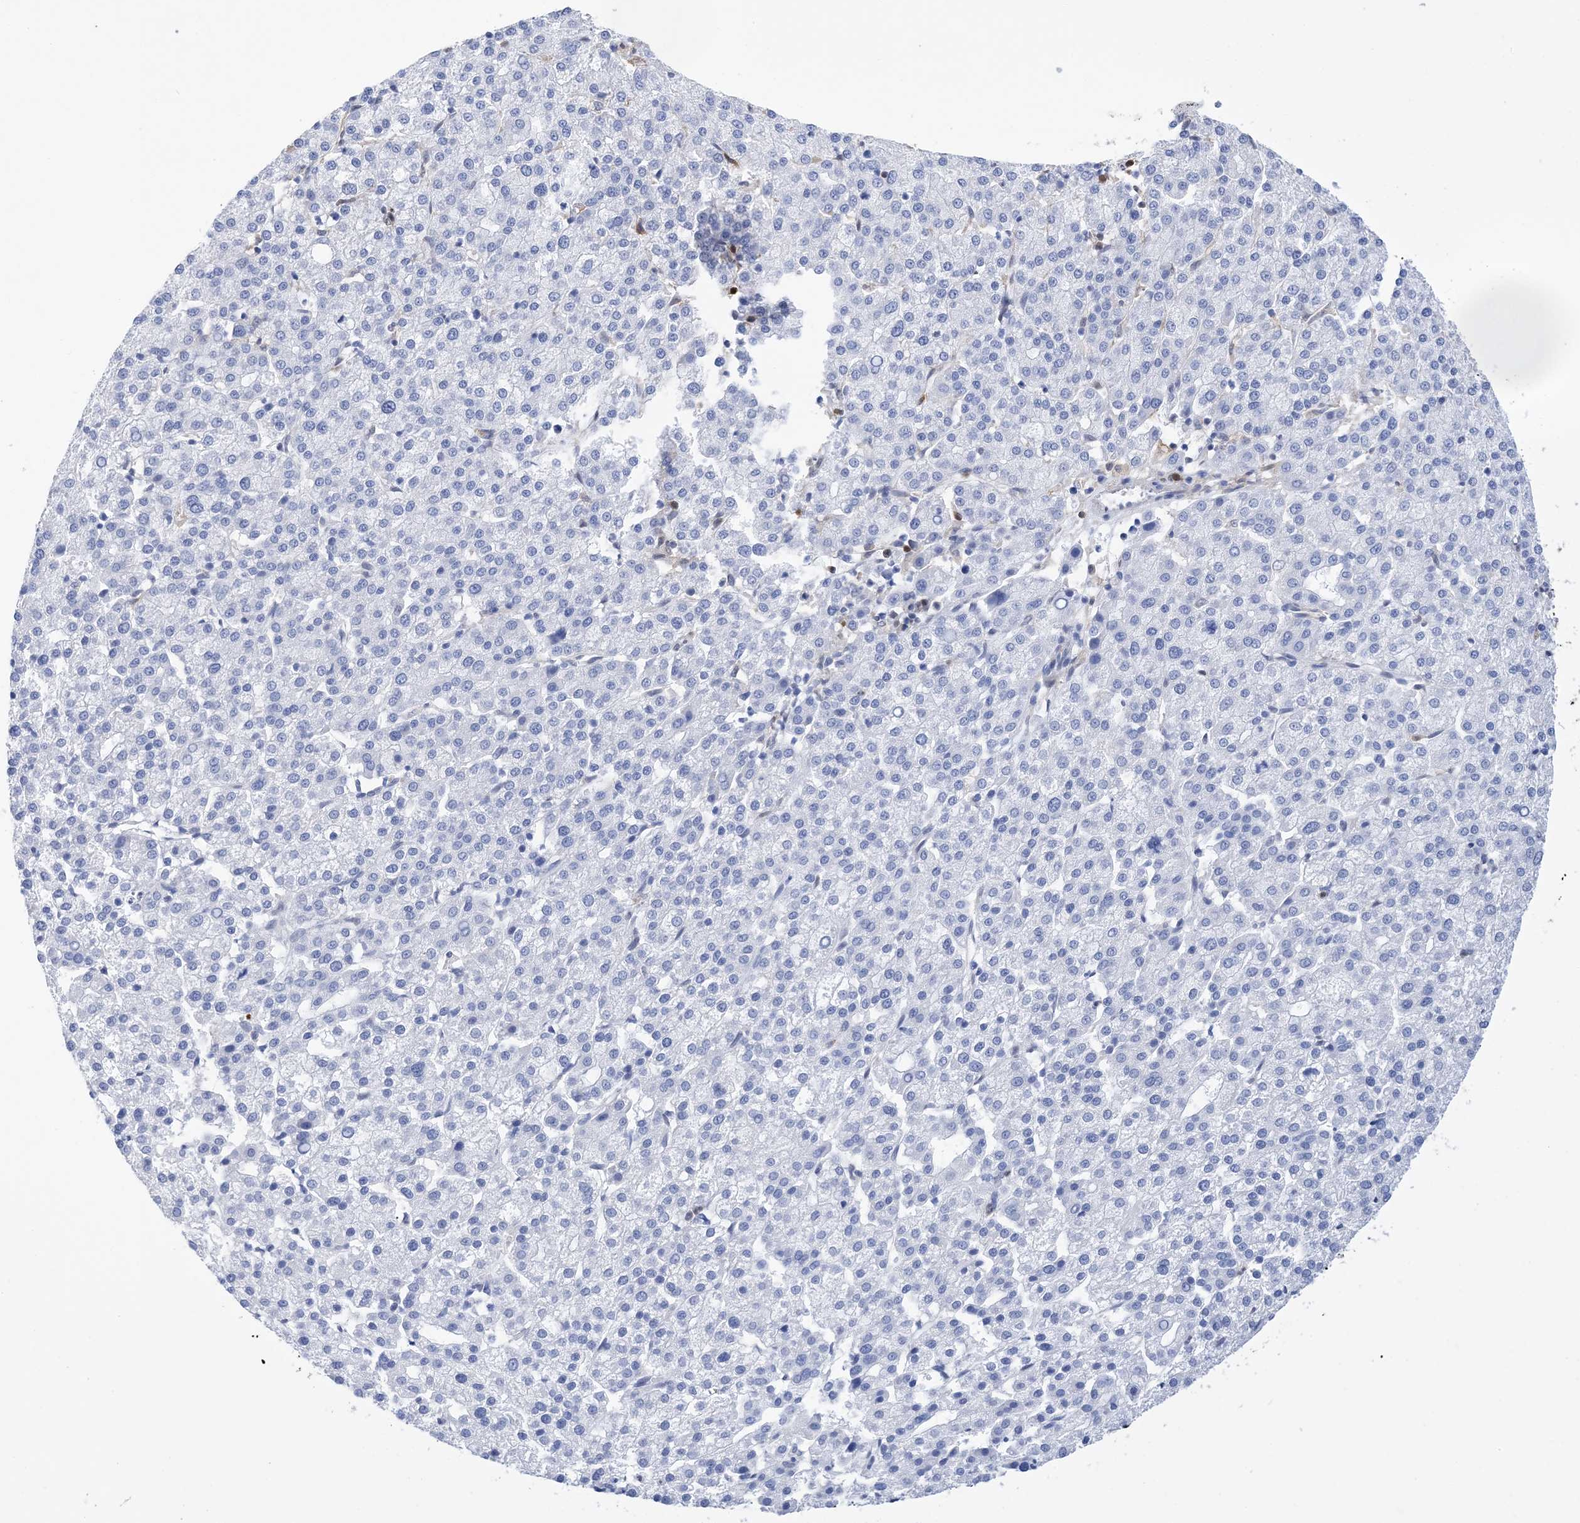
{"staining": {"intensity": "negative", "quantity": "none", "location": "none"}, "tissue": "liver cancer", "cell_type": "Tumor cells", "image_type": "cancer", "snomed": [{"axis": "morphology", "description": "Carcinoma, Hepatocellular, NOS"}, {"axis": "topography", "description": "Liver"}], "caption": "Immunohistochemistry micrograph of human hepatocellular carcinoma (liver) stained for a protein (brown), which exhibits no positivity in tumor cells.", "gene": "ANXA1", "patient": {"sex": "female", "age": 58}}